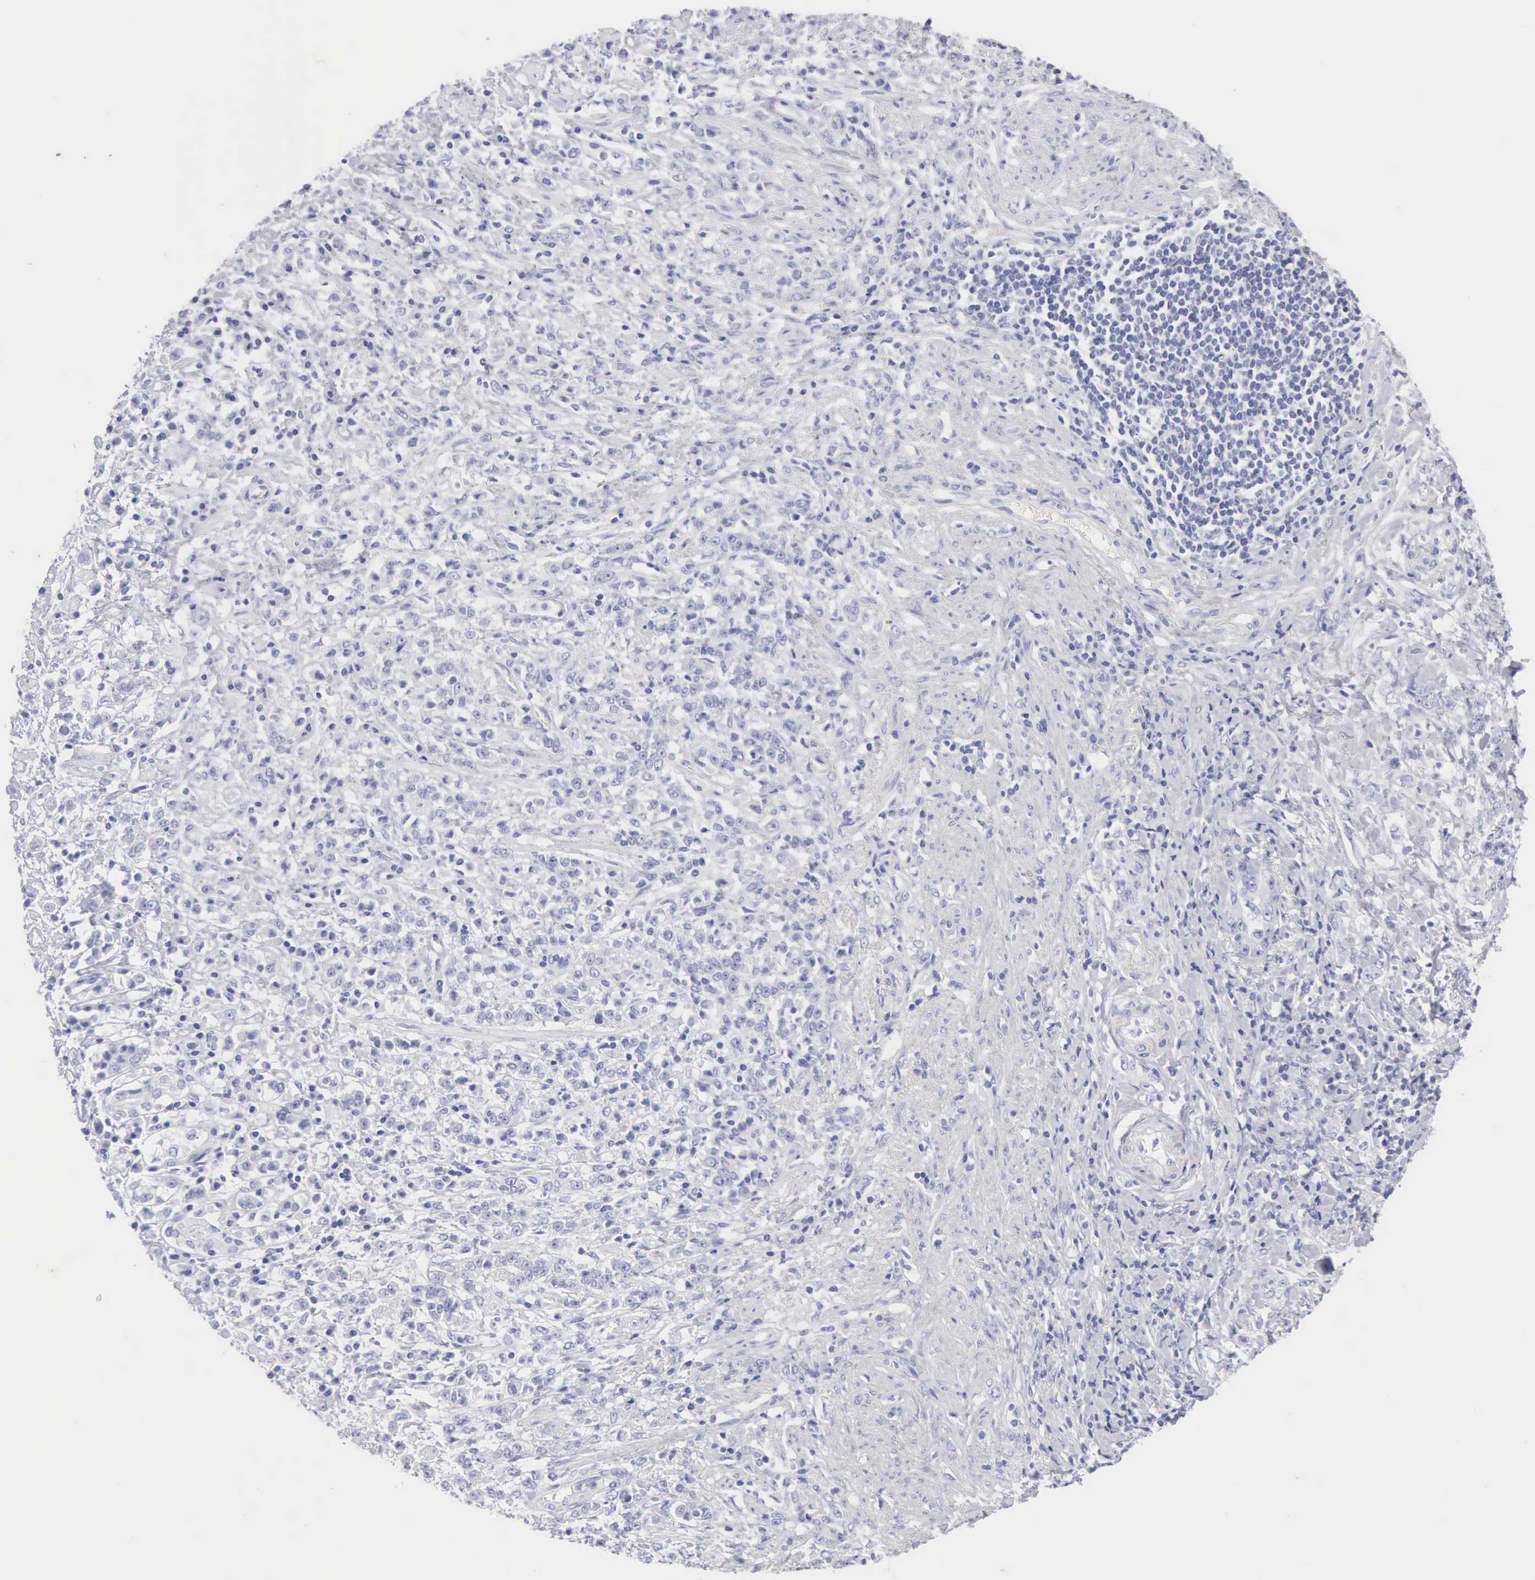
{"staining": {"intensity": "negative", "quantity": "none", "location": "none"}, "tissue": "stomach cancer", "cell_type": "Tumor cells", "image_type": "cancer", "snomed": [{"axis": "morphology", "description": "Adenocarcinoma, NOS"}, {"axis": "topography", "description": "Stomach, lower"}], "caption": "Immunohistochemistry of human adenocarcinoma (stomach) demonstrates no expression in tumor cells. Brightfield microscopy of immunohistochemistry (IHC) stained with DAB (brown) and hematoxylin (blue), captured at high magnification.", "gene": "KRT5", "patient": {"sex": "male", "age": 88}}